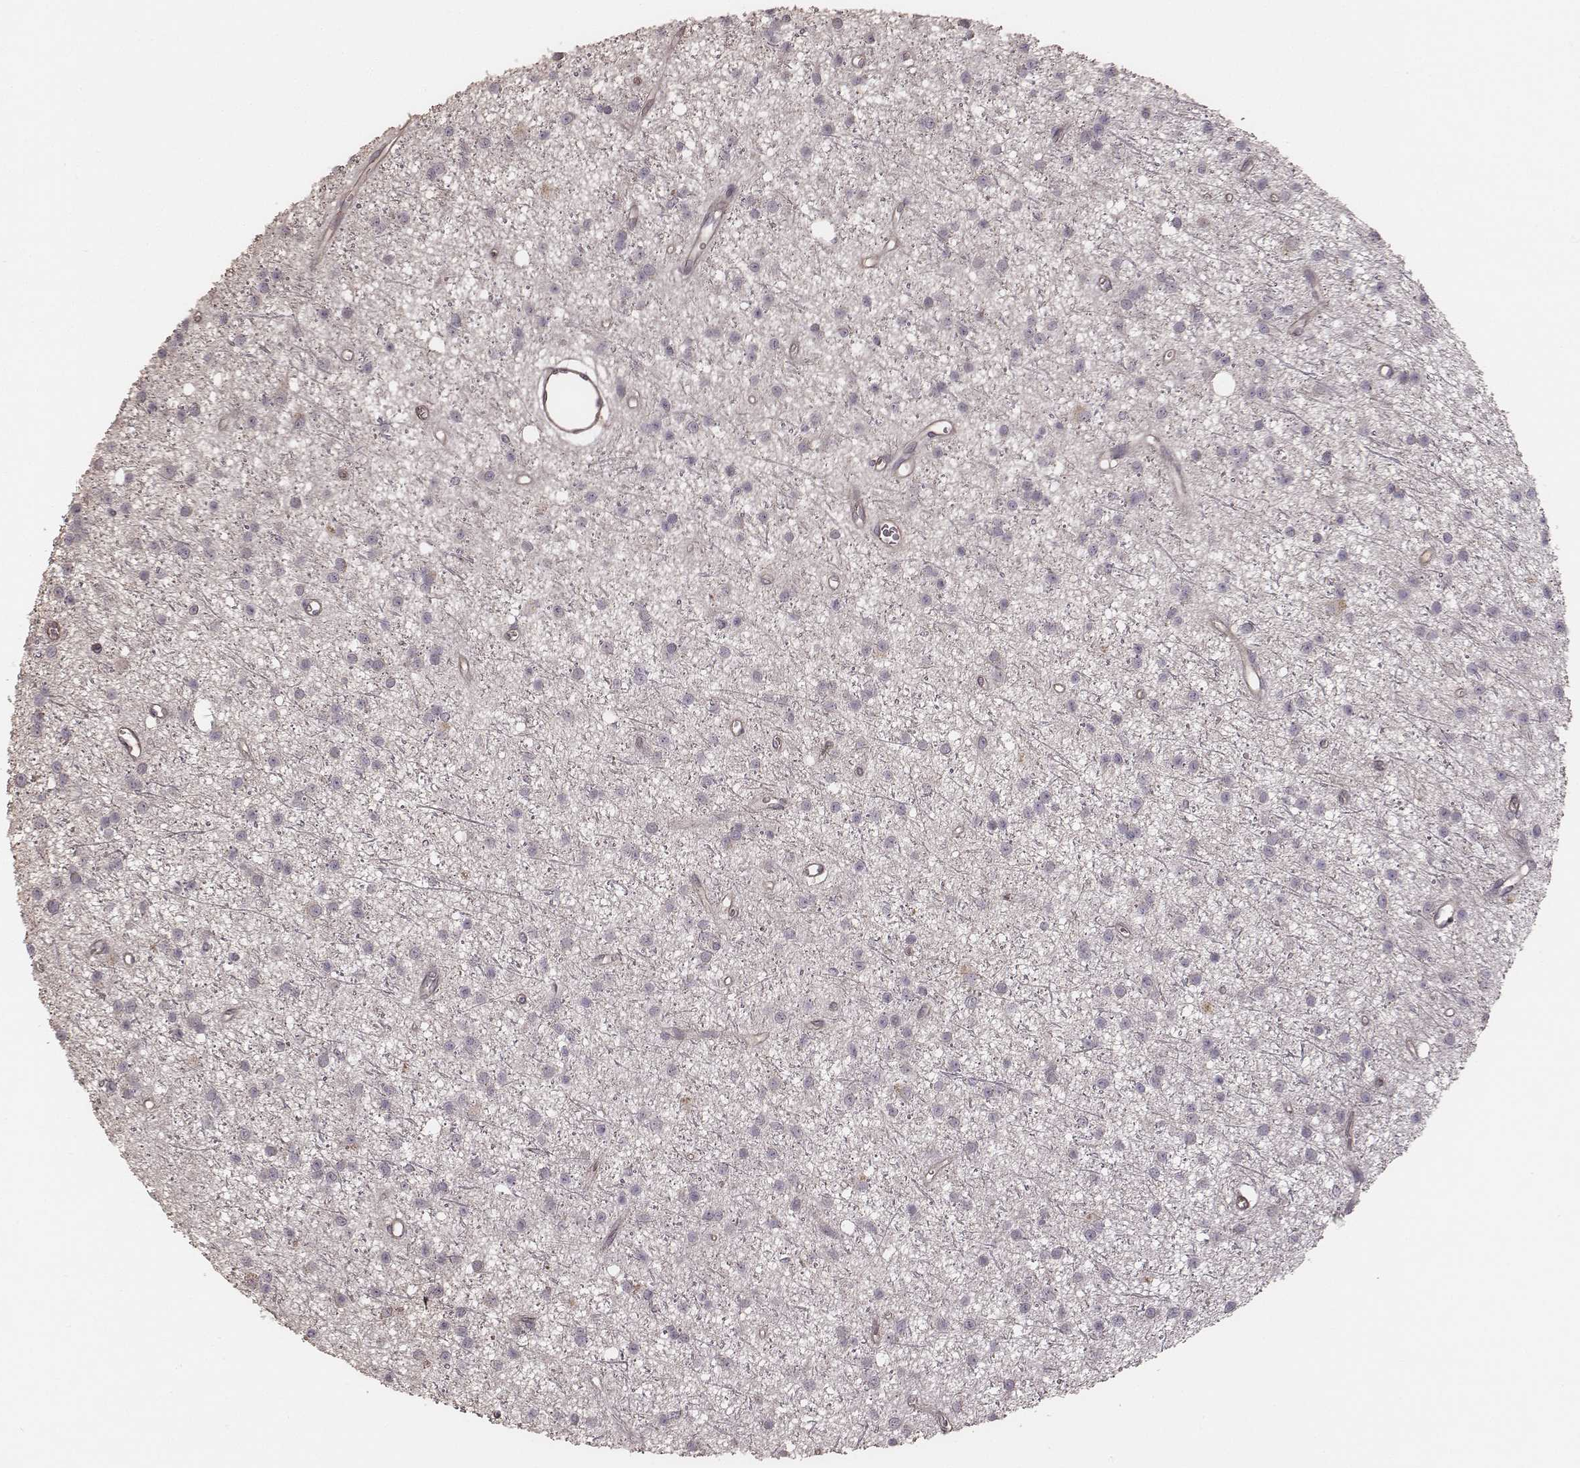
{"staining": {"intensity": "negative", "quantity": "none", "location": "none"}, "tissue": "glioma", "cell_type": "Tumor cells", "image_type": "cancer", "snomed": [{"axis": "morphology", "description": "Glioma, malignant, Low grade"}, {"axis": "topography", "description": "Brain"}], "caption": "An immunohistochemistry photomicrograph of glioma is shown. There is no staining in tumor cells of glioma. (Immunohistochemistry, brightfield microscopy, high magnification).", "gene": "OTOGL", "patient": {"sex": "male", "age": 27}}